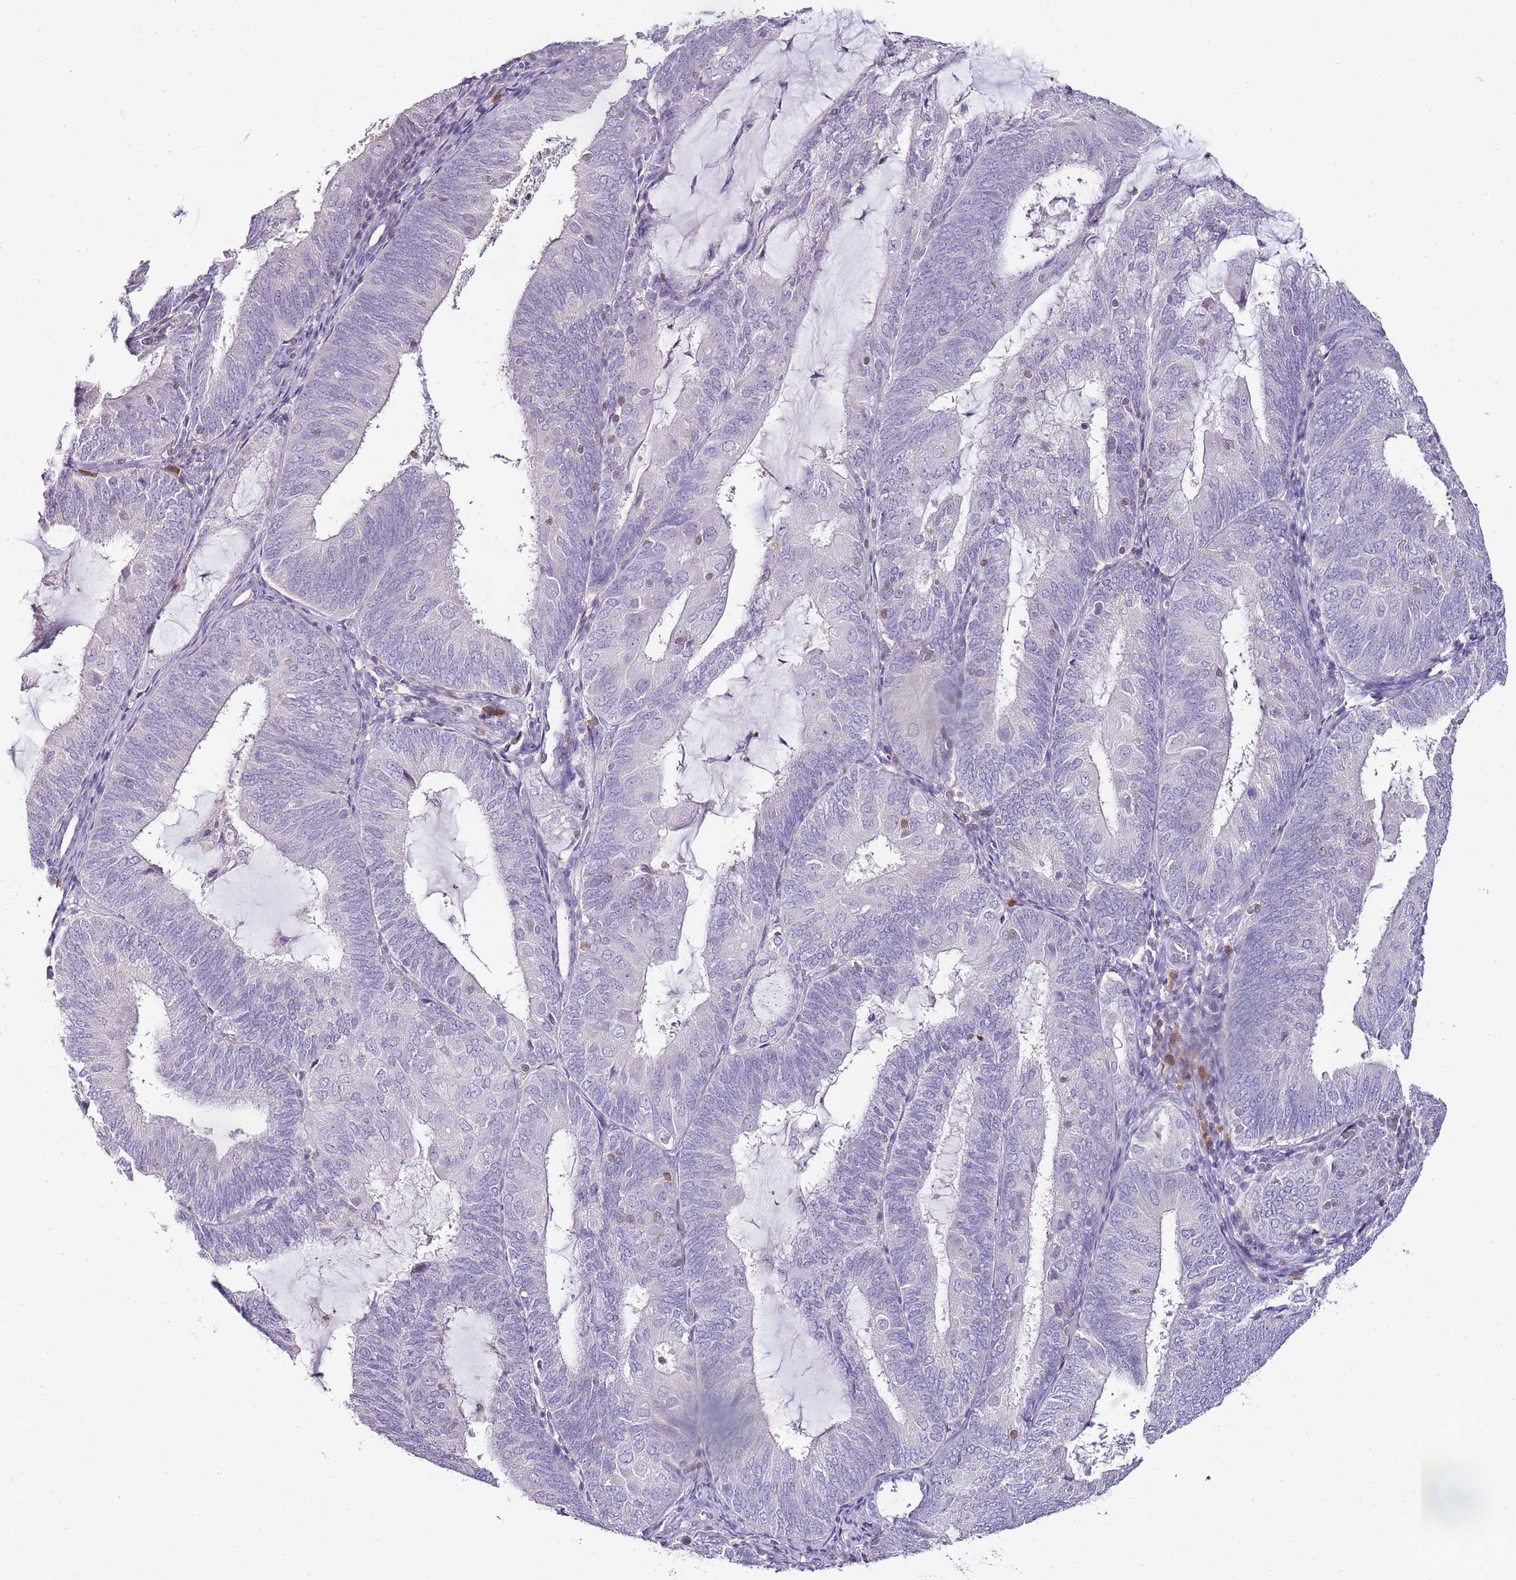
{"staining": {"intensity": "negative", "quantity": "none", "location": "none"}, "tissue": "endometrial cancer", "cell_type": "Tumor cells", "image_type": "cancer", "snomed": [{"axis": "morphology", "description": "Adenocarcinoma, NOS"}, {"axis": "topography", "description": "Endometrium"}], "caption": "High magnification brightfield microscopy of adenocarcinoma (endometrial) stained with DAB (3,3'-diaminobenzidine) (brown) and counterstained with hematoxylin (blue): tumor cells show no significant expression.", "gene": "ZBP1", "patient": {"sex": "female", "age": 81}}